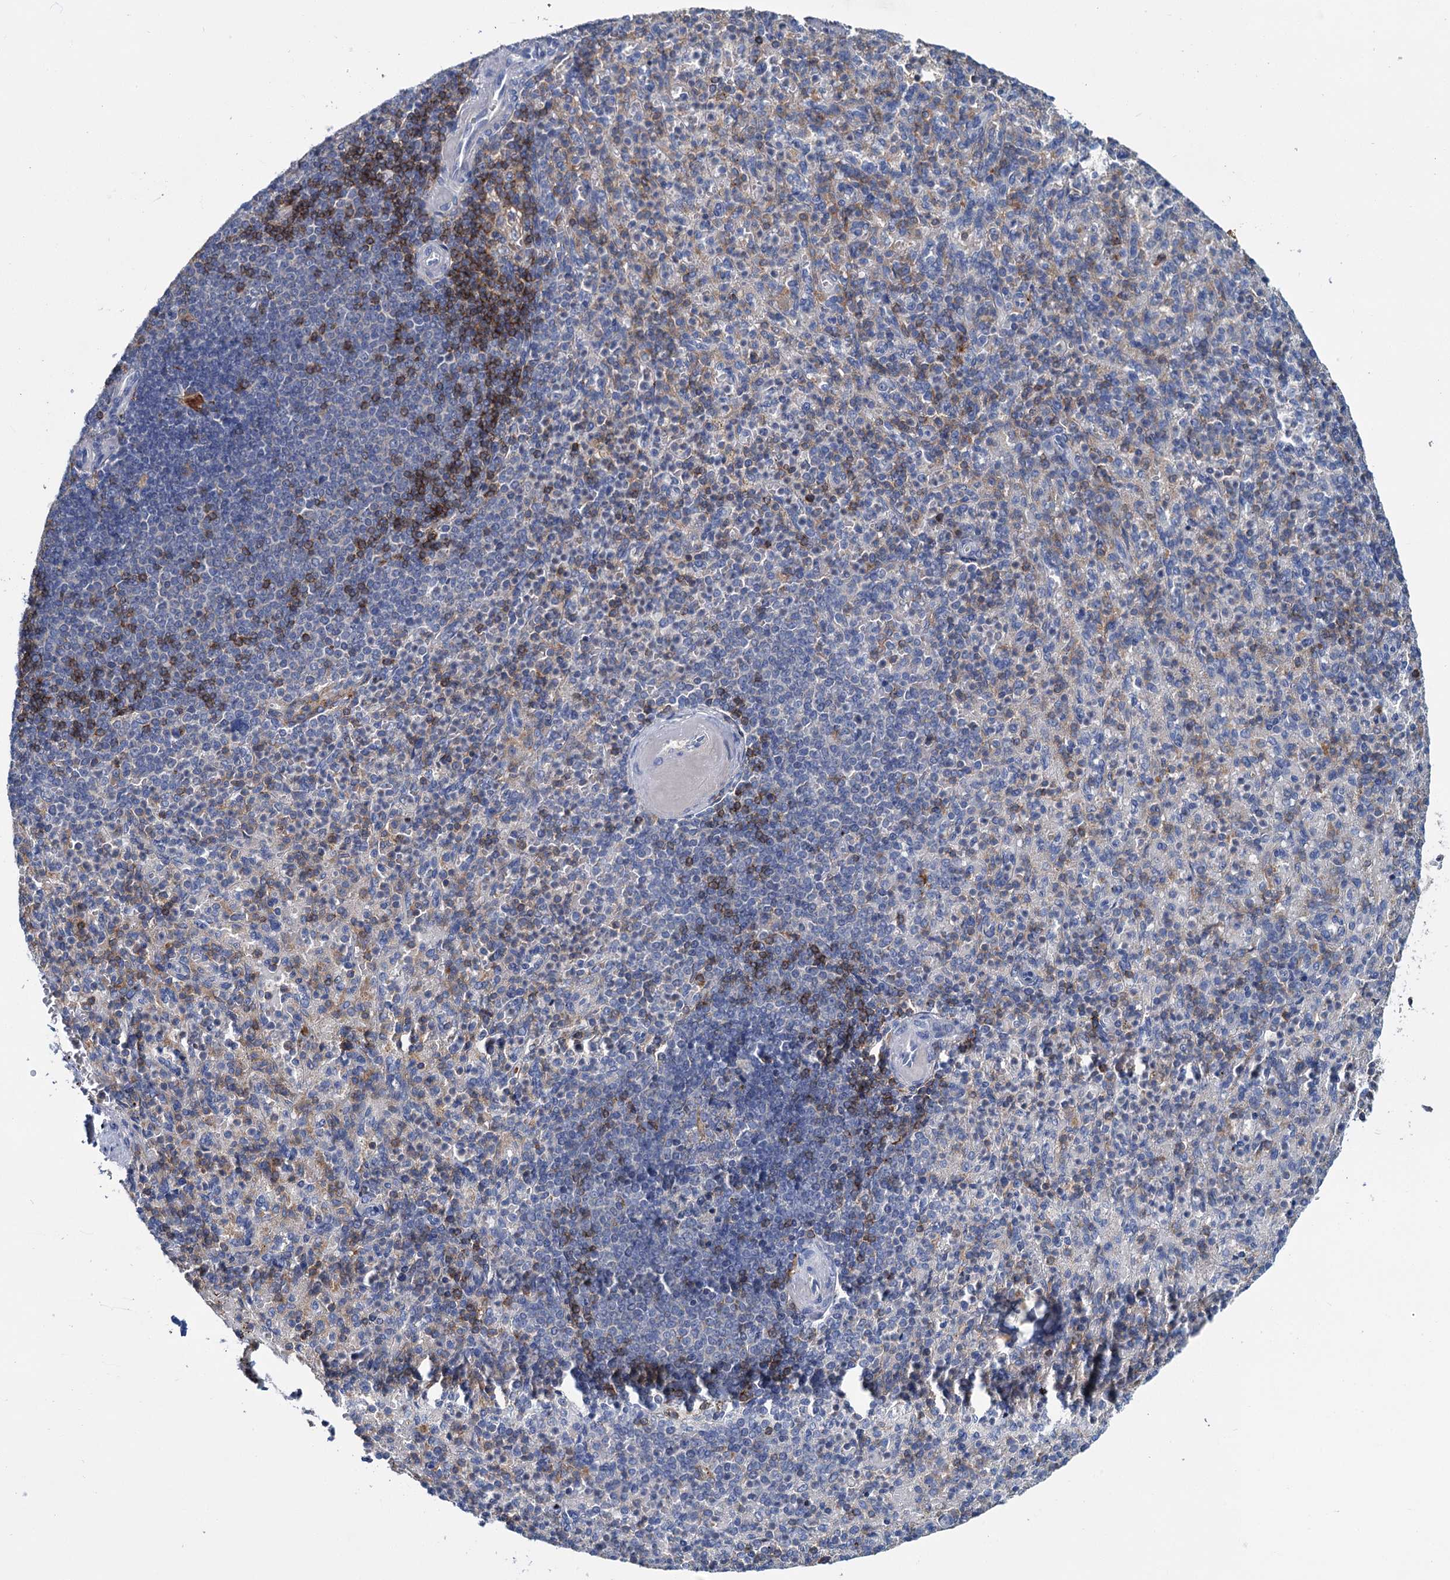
{"staining": {"intensity": "moderate", "quantity": "25%-75%", "location": "cytoplasmic/membranous"}, "tissue": "spleen", "cell_type": "Cells in red pulp", "image_type": "normal", "snomed": [{"axis": "morphology", "description": "Normal tissue, NOS"}, {"axis": "topography", "description": "Spleen"}], "caption": "This photomicrograph reveals IHC staining of benign spleen, with medium moderate cytoplasmic/membranous expression in approximately 25%-75% of cells in red pulp.", "gene": "FGFR2", "patient": {"sex": "female", "age": 74}}